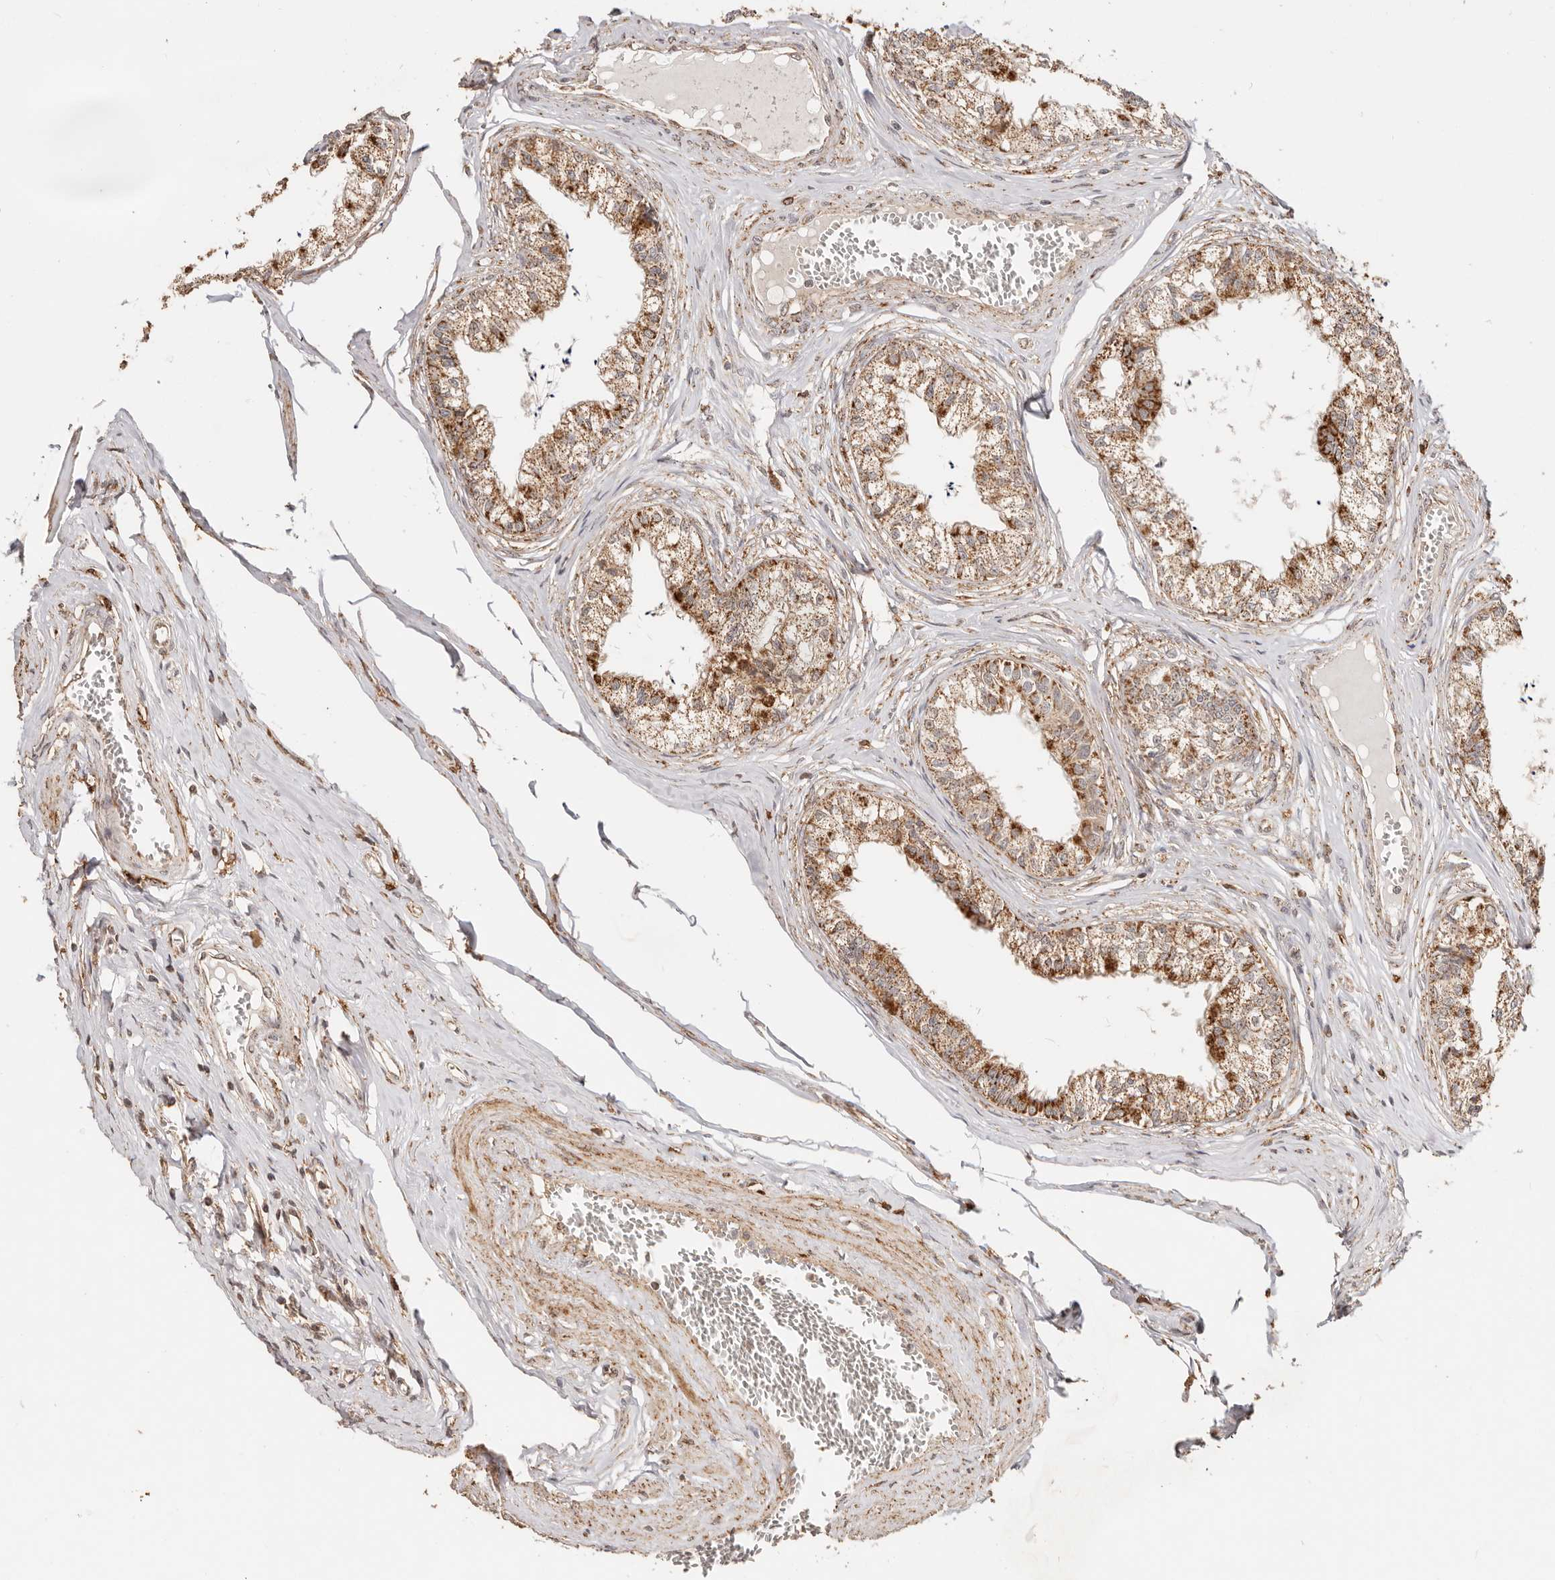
{"staining": {"intensity": "moderate", "quantity": ">75%", "location": "cytoplasmic/membranous"}, "tissue": "epididymis", "cell_type": "Glandular cells", "image_type": "normal", "snomed": [{"axis": "morphology", "description": "Normal tissue, NOS"}, {"axis": "topography", "description": "Epididymis"}], "caption": "Immunohistochemical staining of normal human epididymis demonstrates >75% levels of moderate cytoplasmic/membranous protein positivity in about >75% of glandular cells. (IHC, brightfield microscopy, high magnification).", "gene": "NDUFB11", "patient": {"sex": "male", "age": 79}}